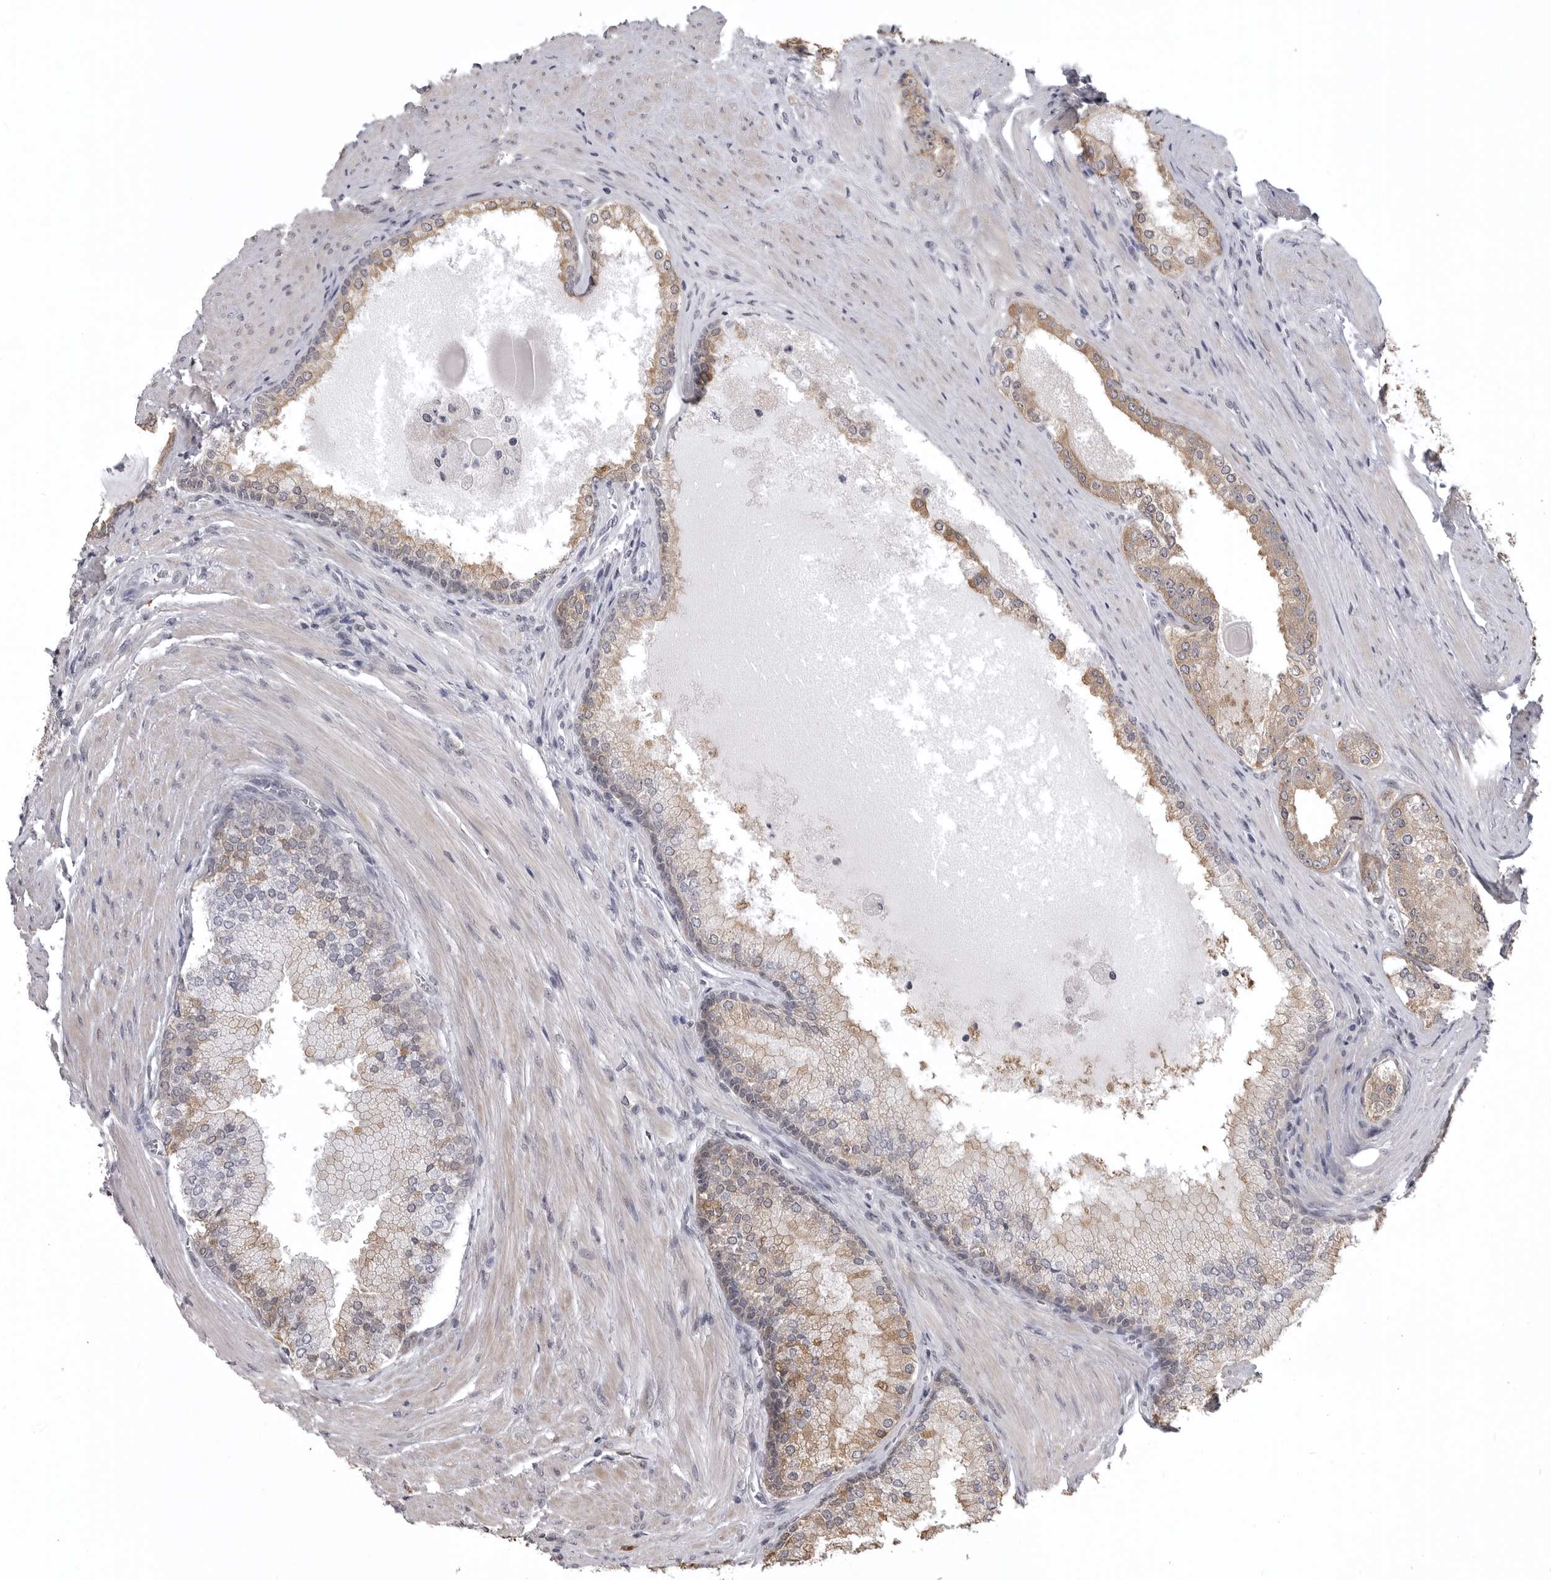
{"staining": {"intensity": "weak", "quantity": ">75%", "location": "cytoplasmic/membranous"}, "tissue": "prostate cancer", "cell_type": "Tumor cells", "image_type": "cancer", "snomed": [{"axis": "morphology", "description": "Adenocarcinoma, High grade"}, {"axis": "topography", "description": "Prostate"}], "caption": "High-power microscopy captured an immunohistochemistry photomicrograph of high-grade adenocarcinoma (prostate), revealing weak cytoplasmic/membranous staining in about >75% of tumor cells.", "gene": "SNX16", "patient": {"sex": "male", "age": 60}}